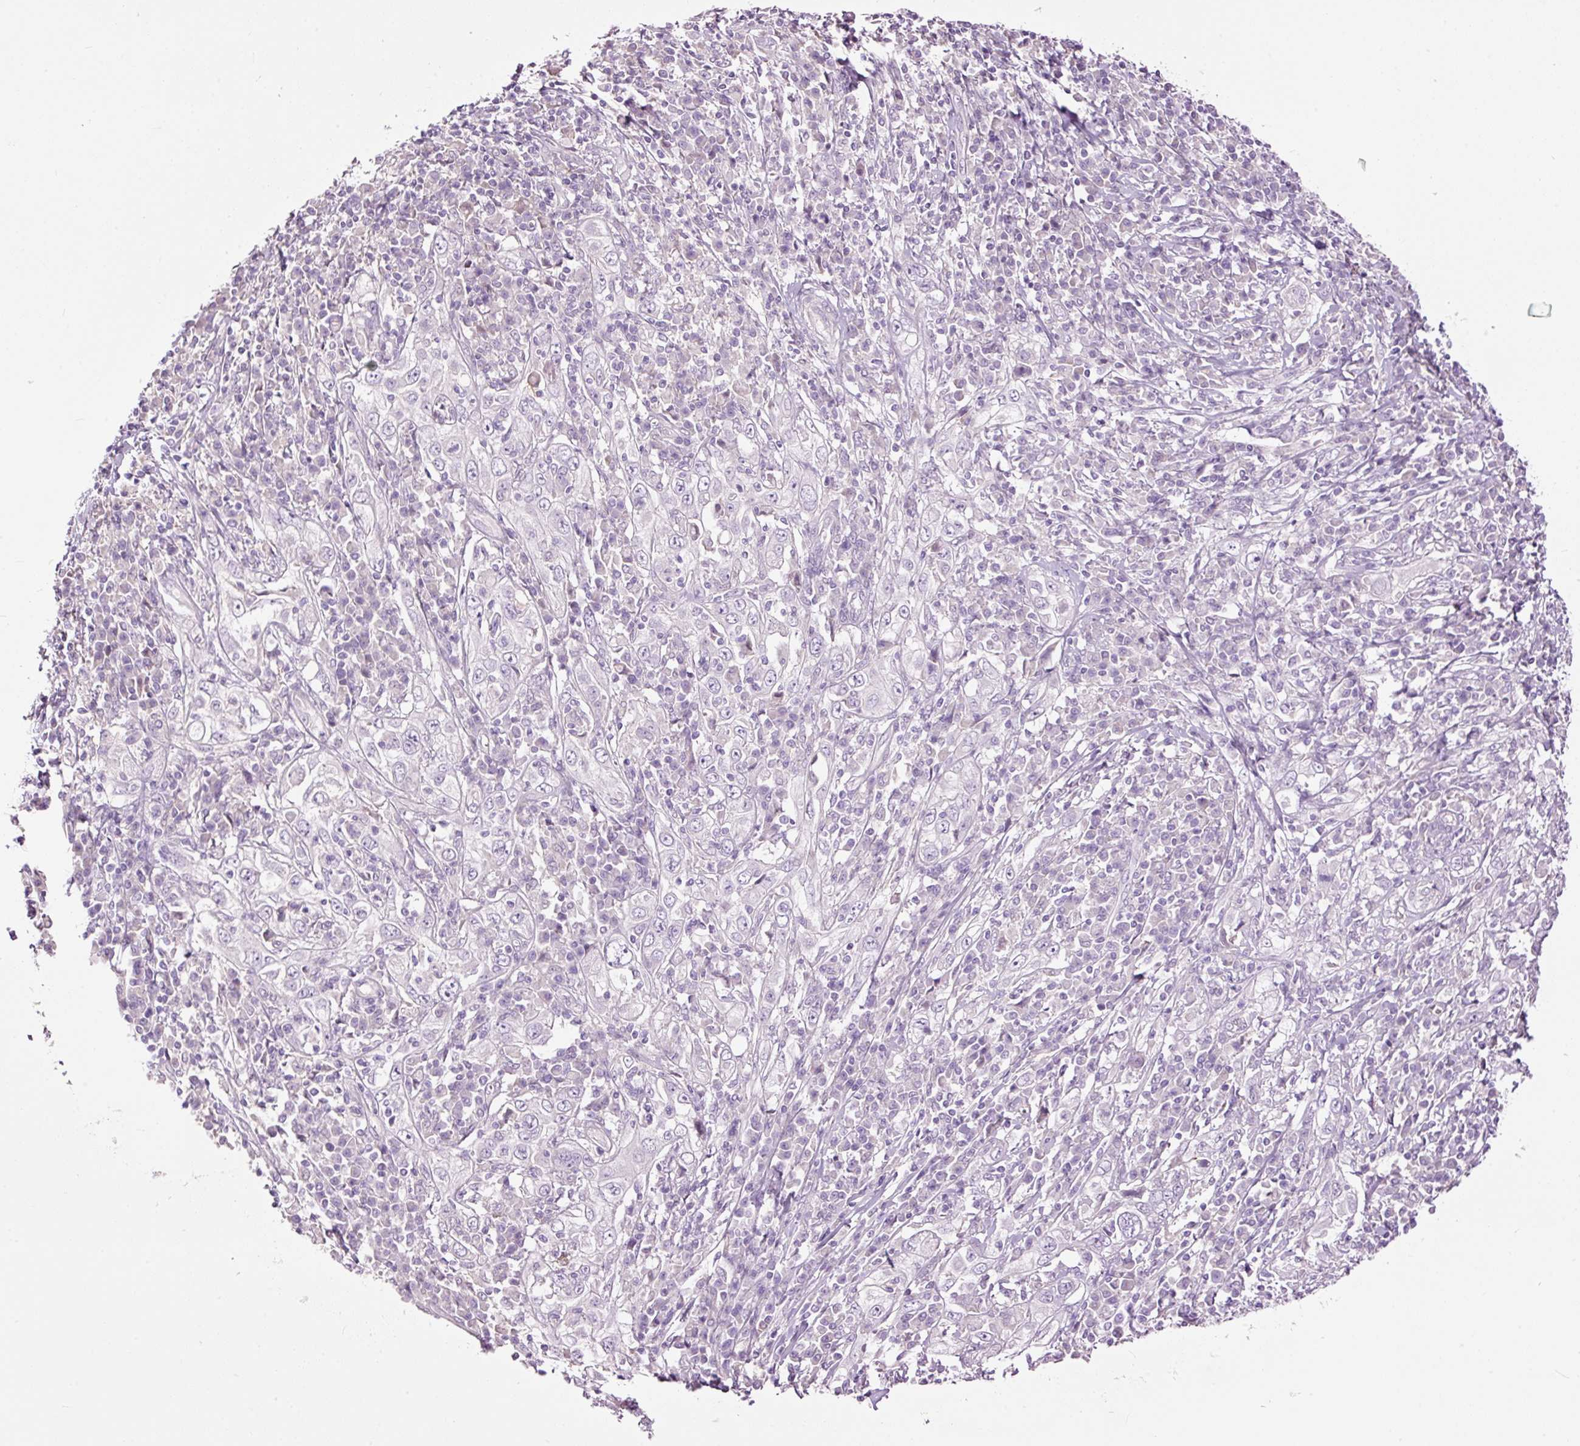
{"staining": {"intensity": "negative", "quantity": "none", "location": "none"}, "tissue": "cervical cancer", "cell_type": "Tumor cells", "image_type": "cancer", "snomed": [{"axis": "morphology", "description": "Squamous cell carcinoma, NOS"}, {"axis": "topography", "description": "Cervix"}], "caption": "The micrograph displays no staining of tumor cells in cervical cancer (squamous cell carcinoma). Brightfield microscopy of immunohistochemistry stained with DAB (3,3'-diaminobenzidine) (brown) and hematoxylin (blue), captured at high magnification.", "gene": "FCRL4", "patient": {"sex": "female", "age": 46}}